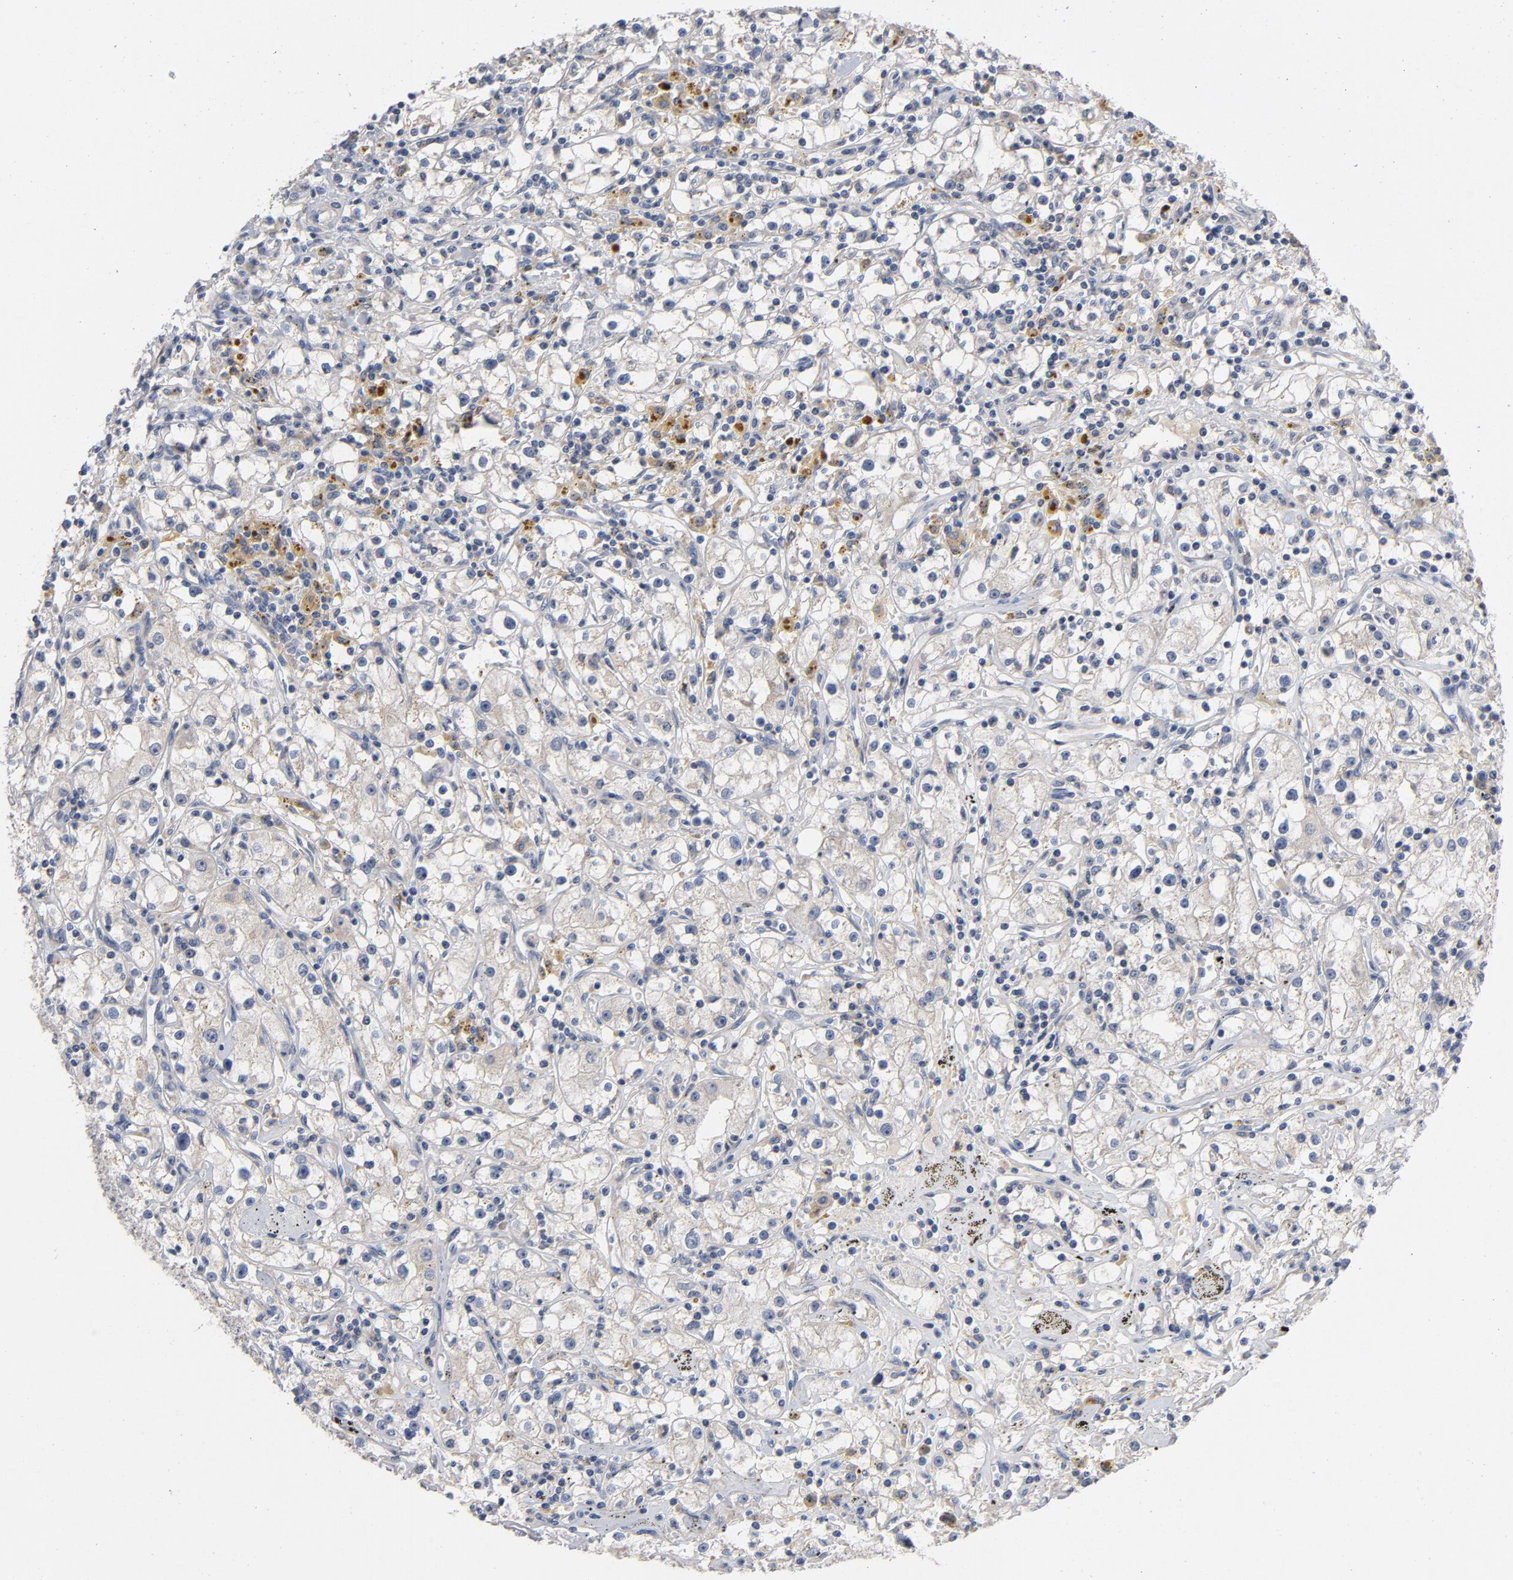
{"staining": {"intensity": "weak", "quantity": "25%-75%", "location": "cytoplasmic/membranous"}, "tissue": "renal cancer", "cell_type": "Tumor cells", "image_type": "cancer", "snomed": [{"axis": "morphology", "description": "Adenocarcinoma, NOS"}, {"axis": "topography", "description": "Kidney"}], "caption": "Immunohistochemistry (IHC) of human adenocarcinoma (renal) demonstrates low levels of weak cytoplasmic/membranous staining in about 25%-75% of tumor cells.", "gene": "CCDC134", "patient": {"sex": "male", "age": 56}}